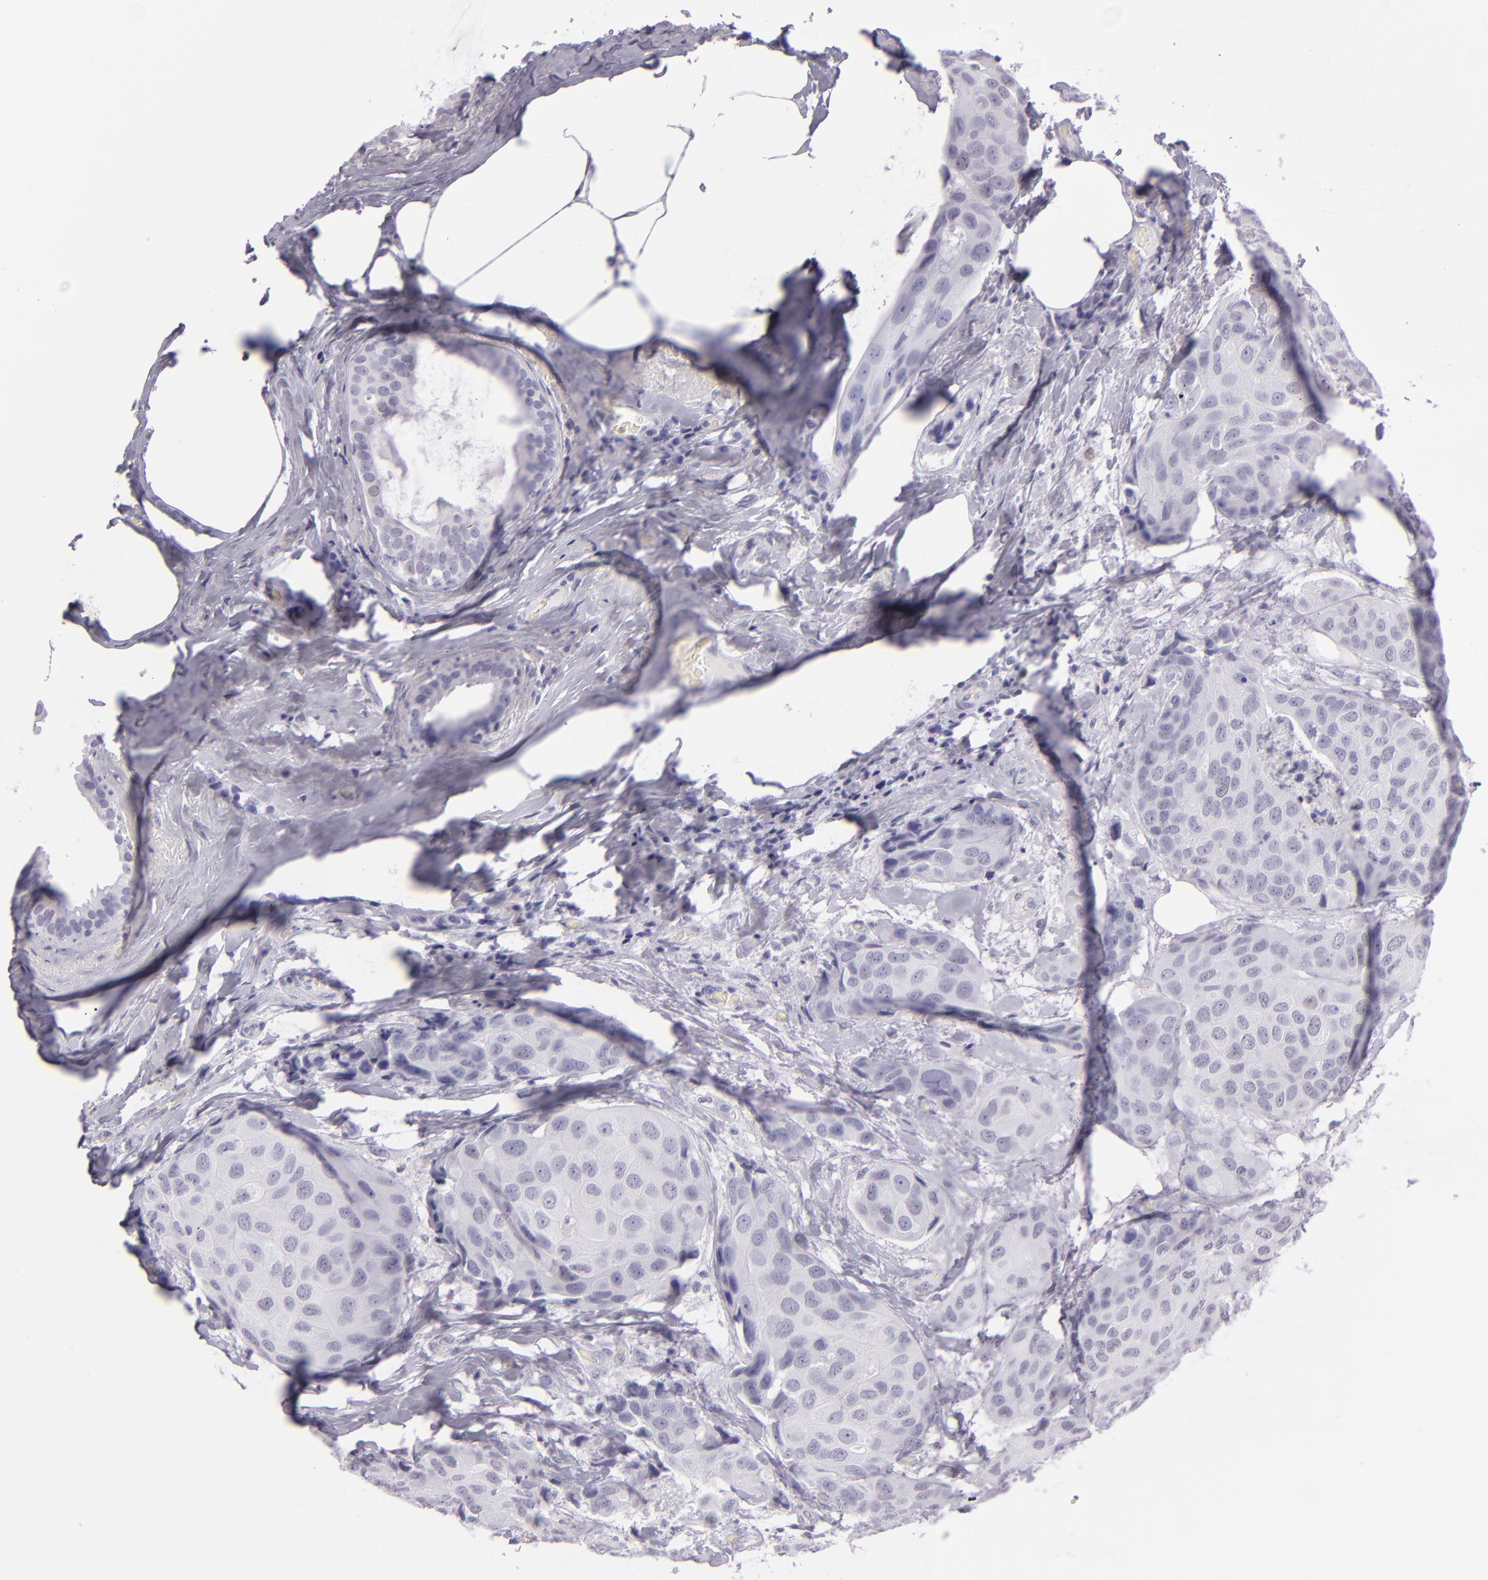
{"staining": {"intensity": "negative", "quantity": "none", "location": "none"}, "tissue": "breast cancer", "cell_type": "Tumor cells", "image_type": "cancer", "snomed": [{"axis": "morphology", "description": "Duct carcinoma"}, {"axis": "topography", "description": "Breast"}], "caption": "DAB immunohistochemical staining of human infiltrating ductal carcinoma (breast) demonstrates no significant expression in tumor cells.", "gene": "MCM3", "patient": {"sex": "female", "age": 68}}